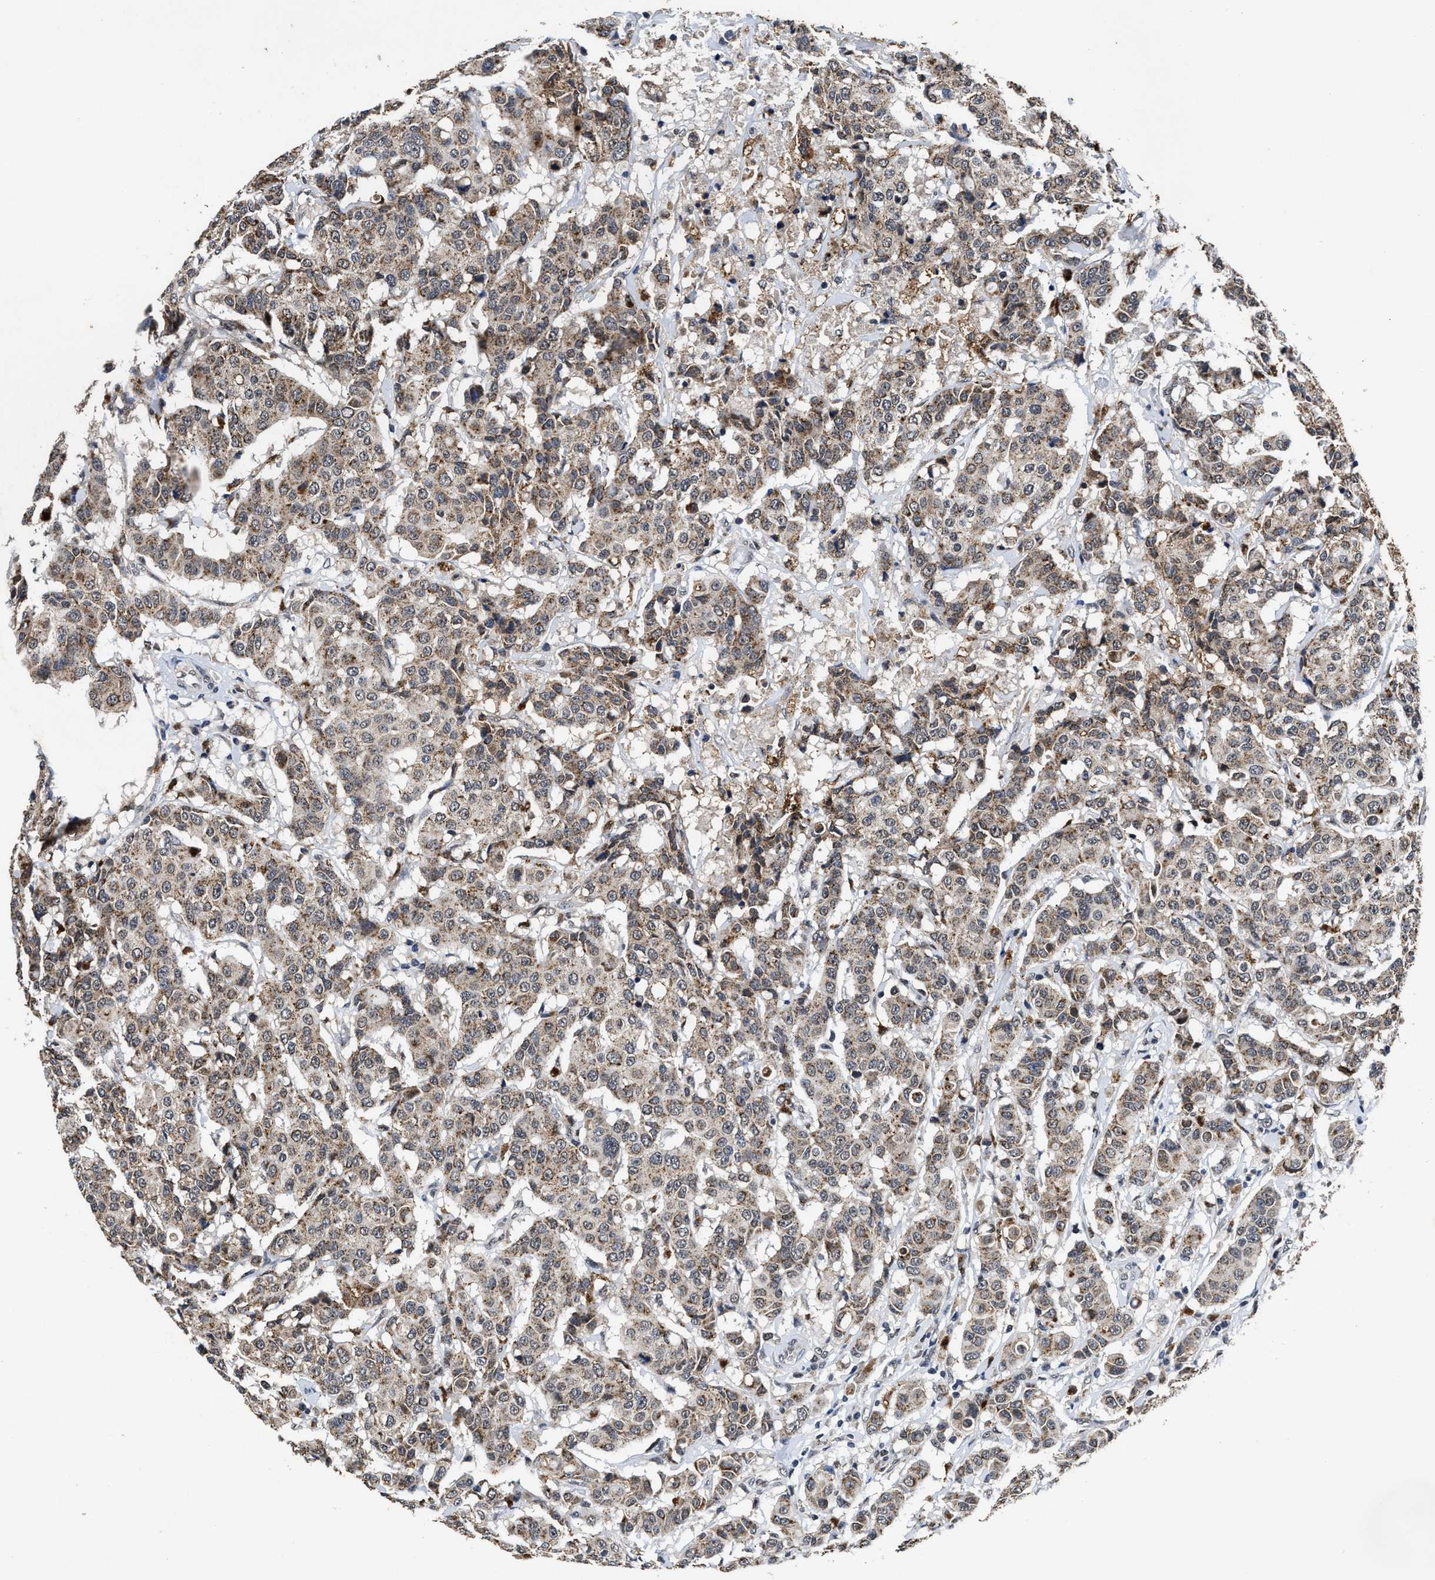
{"staining": {"intensity": "moderate", "quantity": ">75%", "location": "cytoplasmic/membranous"}, "tissue": "breast cancer", "cell_type": "Tumor cells", "image_type": "cancer", "snomed": [{"axis": "morphology", "description": "Duct carcinoma"}, {"axis": "topography", "description": "Breast"}], "caption": "Immunohistochemistry (DAB (3,3'-diaminobenzidine)) staining of breast intraductal carcinoma reveals moderate cytoplasmic/membranous protein expression in approximately >75% of tumor cells. (DAB (3,3'-diaminobenzidine) = brown stain, brightfield microscopy at high magnification).", "gene": "ACOX1", "patient": {"sex": "female", "age": 27}}